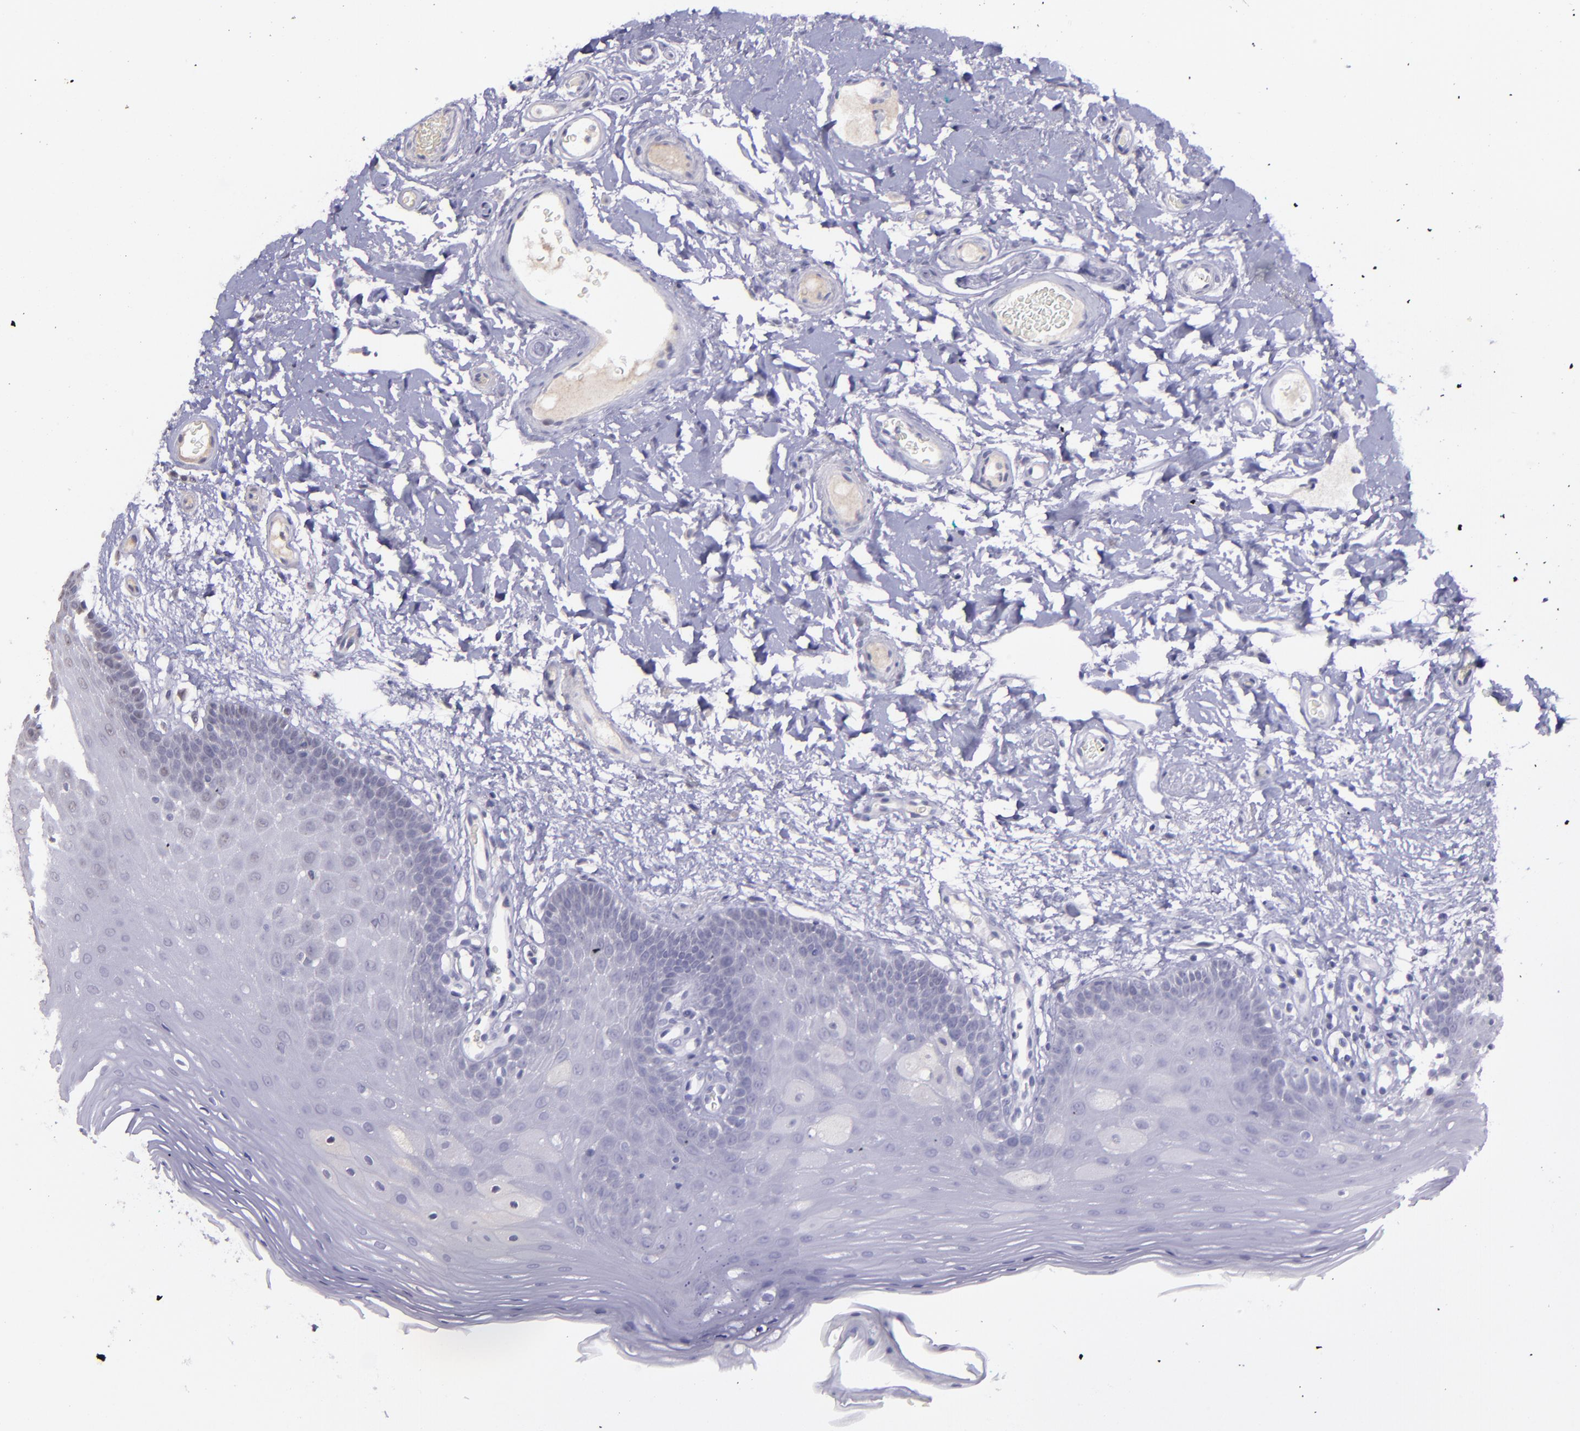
{"staining": {"intensity": "weak", "quantity": "<25%", "location": "nuclear"}, "tissue": "oral mucosa", "cell_type": "Squamous epithelial cells", "image_type": "normal", "snomed": [{"axis": "morphology", "description": "Normal tissue, NOS"}, {"axis": "morphology", "description": "Squamous cell carcinoma, NOS"}, {"axis": "topography", "description": "Skeletal muscle"}, {"axis": "topography", "description": "Oral tissue"}, {"axis": "topography", "description": "Head-Neck"}], "caption": "Immunohistochemistry (IHC) photomicrograph of benign oral mucosa stained for a protein (brown), which displays no expression in squamous epithelial cells.", "gene": "SERPINF2", "patient": {"sex": "male", "age": 71}}